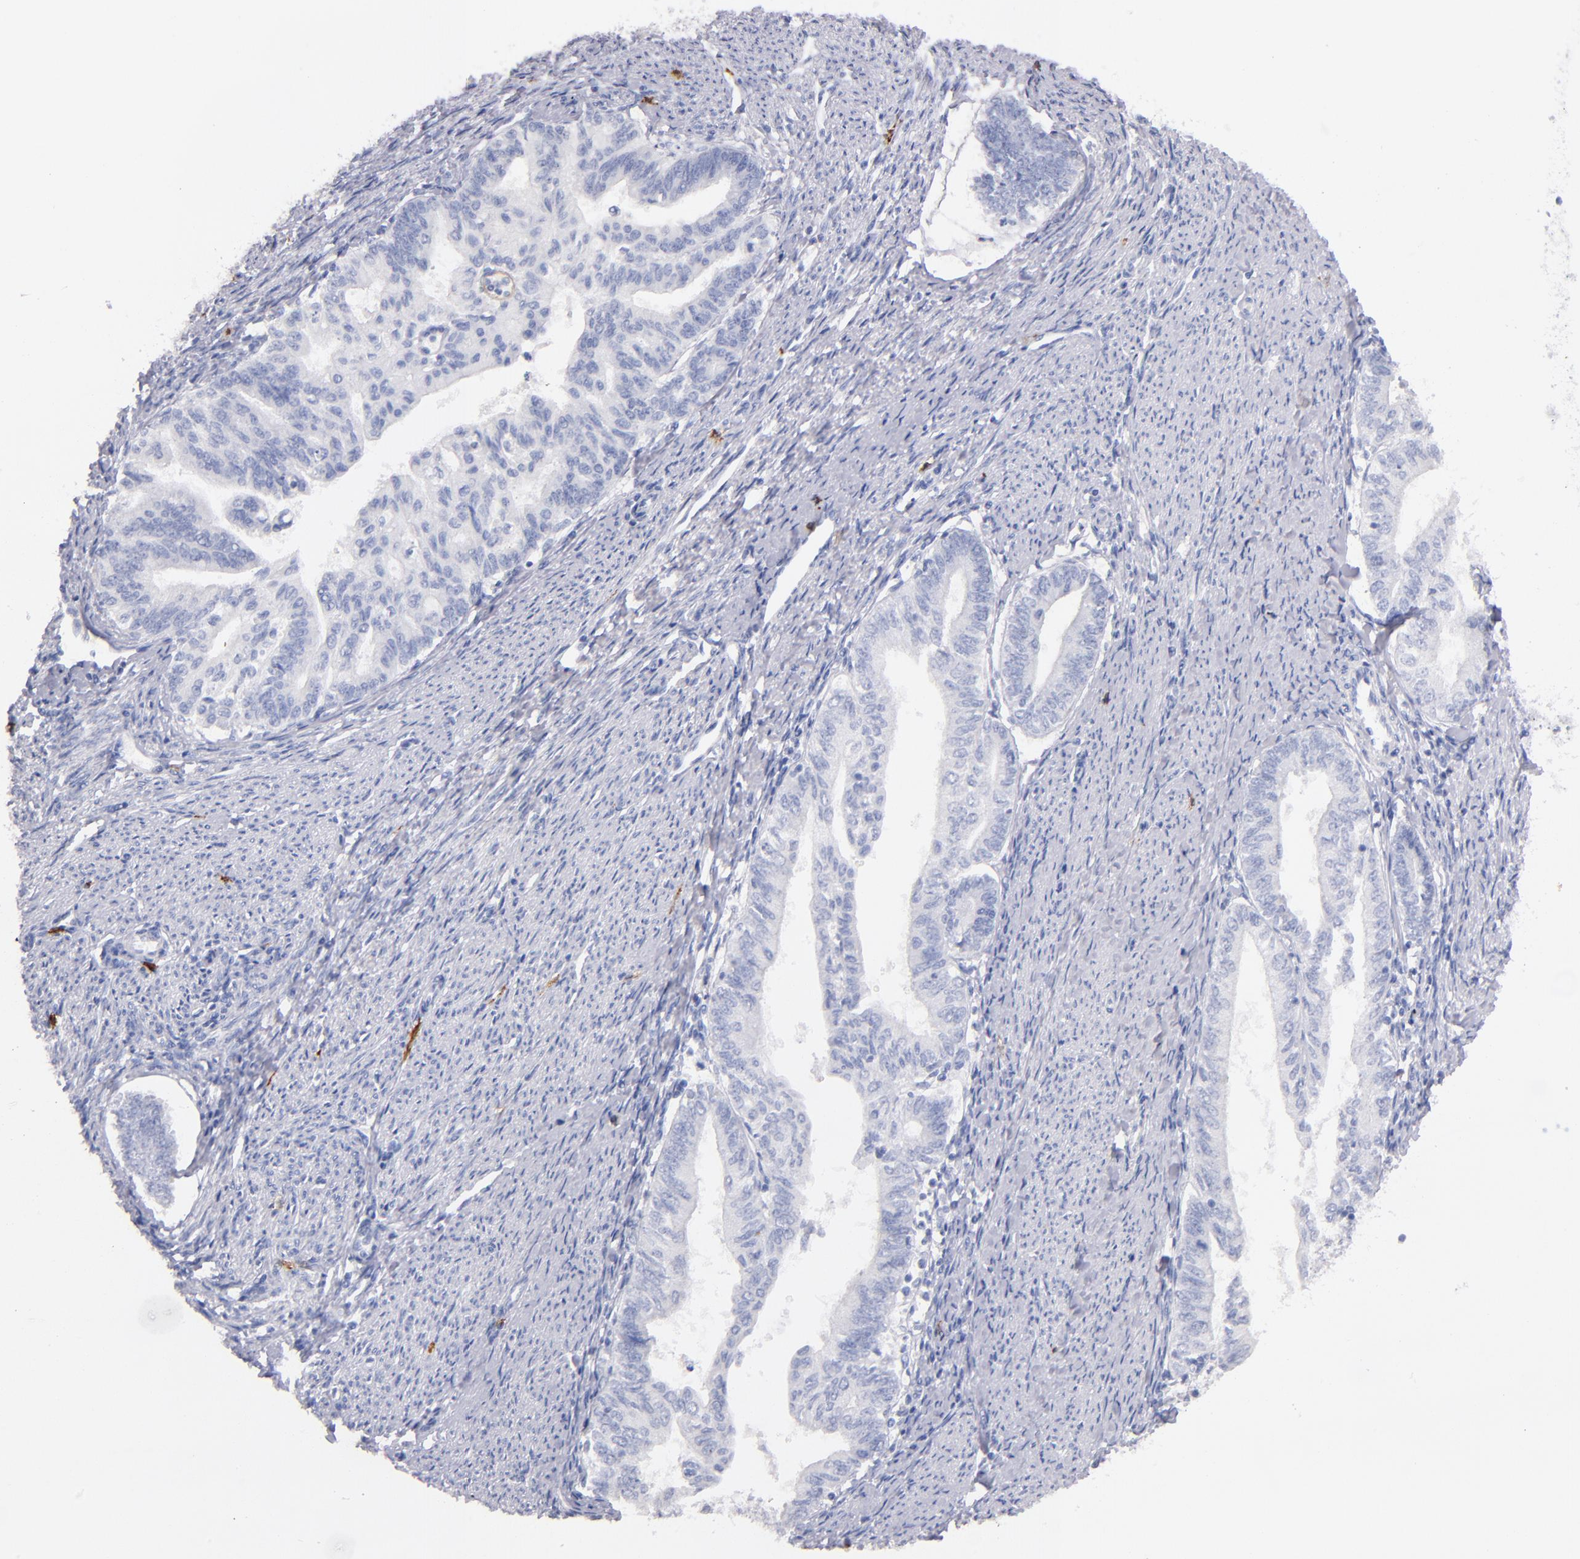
{"staining": {"intensity": "negative", "quantity": "none", "location": "none"}, "tissue": "endometrial cancer", "cell_type": "Tumor cells", "image_type": "cancer", "snomed": [{"axis": "morphology", "description": "Adenocarcinoma, NOS"}, {"axis": "topography", "description": "Endometrium"}], "caption": "High power microscopy micrograph of an immunohistochemistry histopathology image of endometrial cancer, revealing no significant positivity in tumor cells.", "gene": "KIT", "patient": {"sex": "female", "age": 66}}